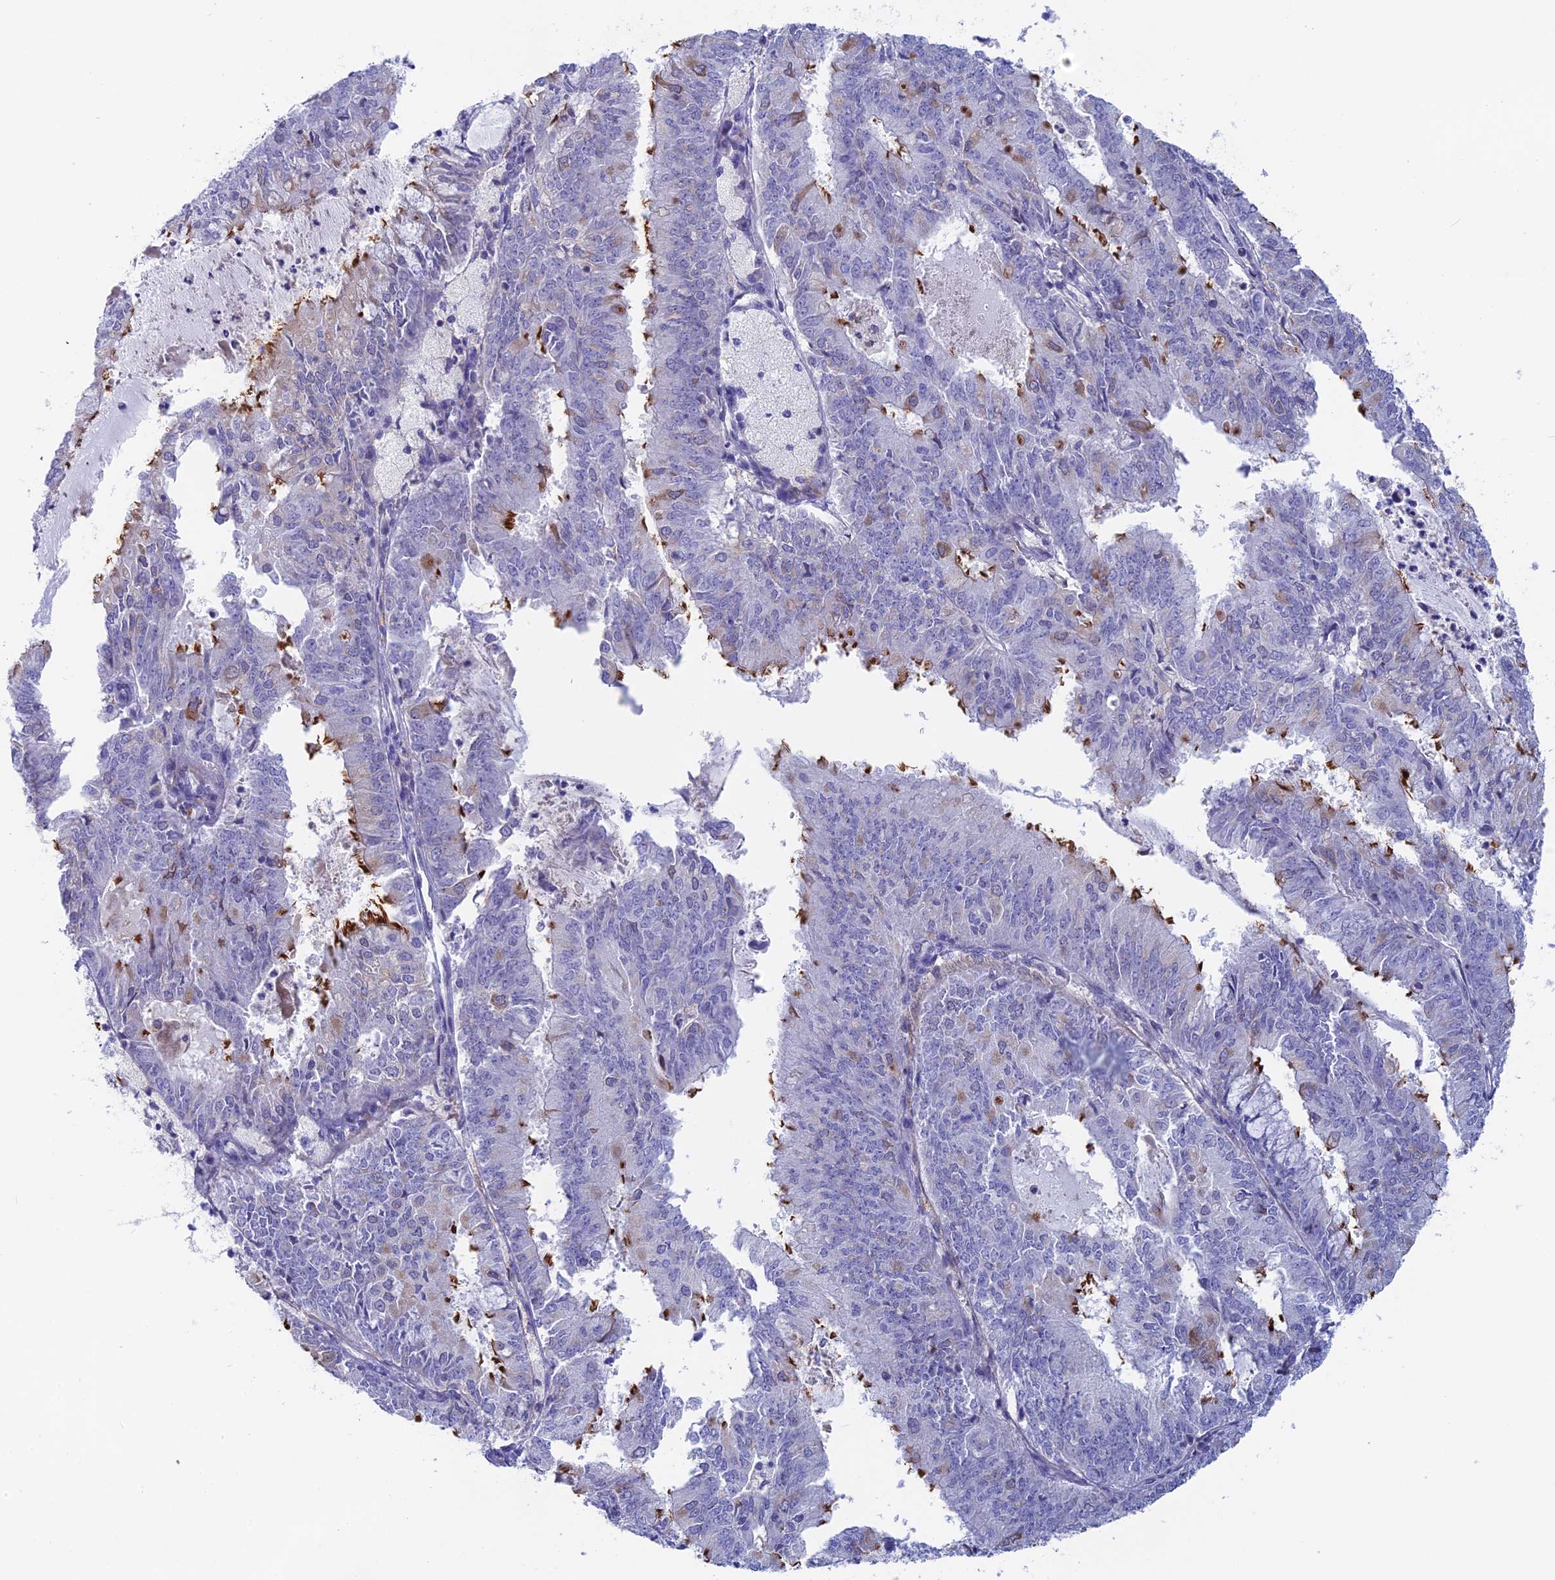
{"staining": {"intensity": "strong", "quantity": "<25%", "location": "cytoplasmic/membranous"}, "tissue": "endometrial cancer", "cell_type": "Tumor cells", "image_type": "cancer", "snomed": [{"axis": "morphology", "description": "Adenocarcinoma, NOS"}, {"axis": "topography", "description": "Endometrium"}], "caption": "Immunohistochemistry (IHC) histopathology image of neoplastic tissue: endometrial adenocarcinoma stained using immunohistochemistry displays medium levels of strong protein expression localized specifically in the cytoplasmic/membranous of tumor cells, appearing as a cytoplasmic/membranous brown color.", "gene": "GLB1L", "patient": {"sex": "female", "age": 57}}